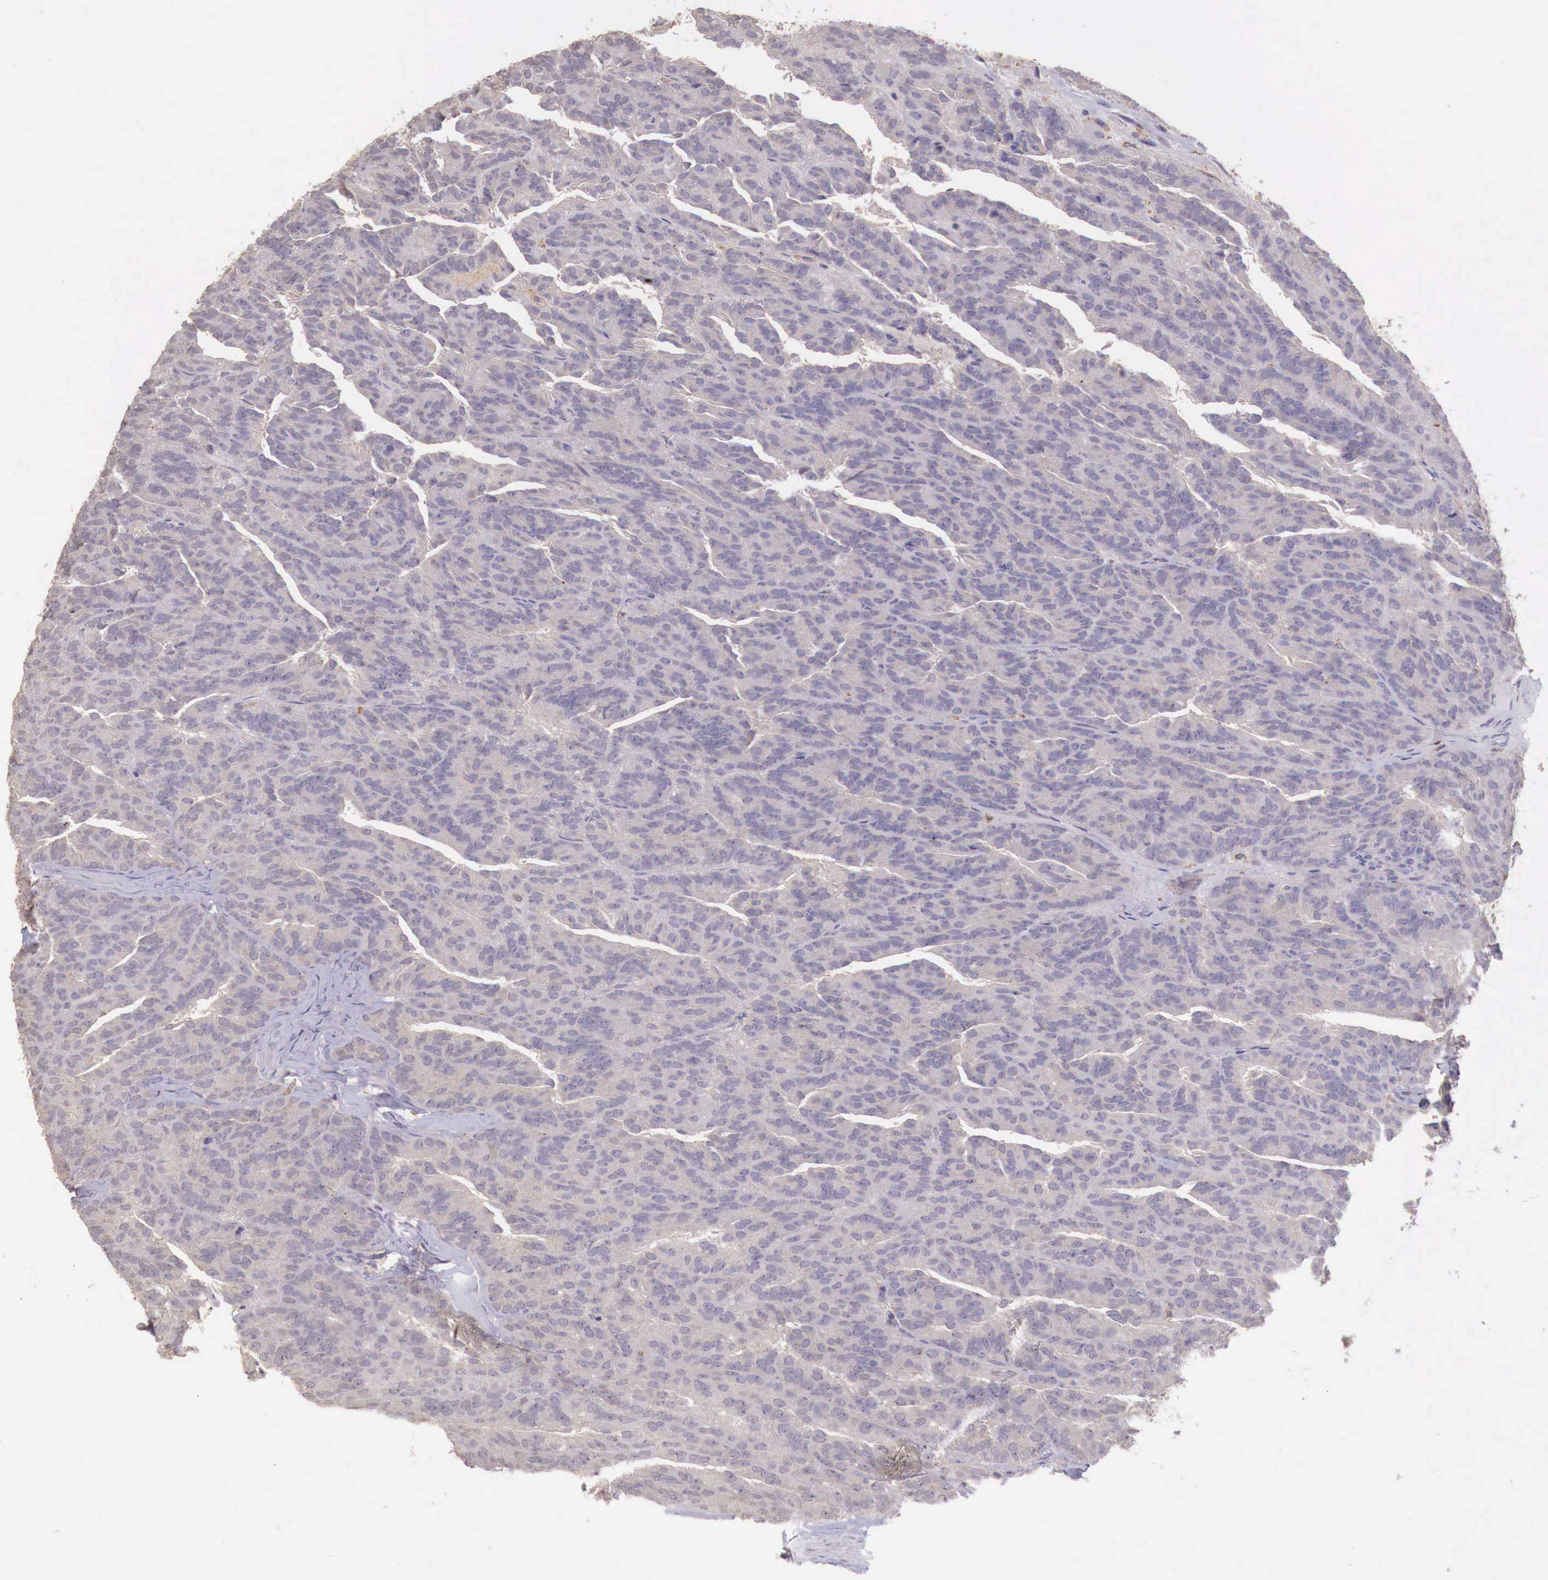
{"staining": {"intensity": "weak", "quantity": "25%-75%", "location": "cytoplasmic/membranous"}, "tissue": "renal cancer", "cell_type": "Tumor cells", "image_type": "cancer", "snomed": [{"axis": "morphology", "description": "Adenocarcinoma, NOS"}, {"axis": "topography", "description": "Kidney"}], "caption": "Renal adenocarcinoma stained for a protein exhibits weak cytoplasmic/membranous positivity in tumor cells.", "gene": "CHRDL1", "patient": {"sex": "male", "age": 46}}